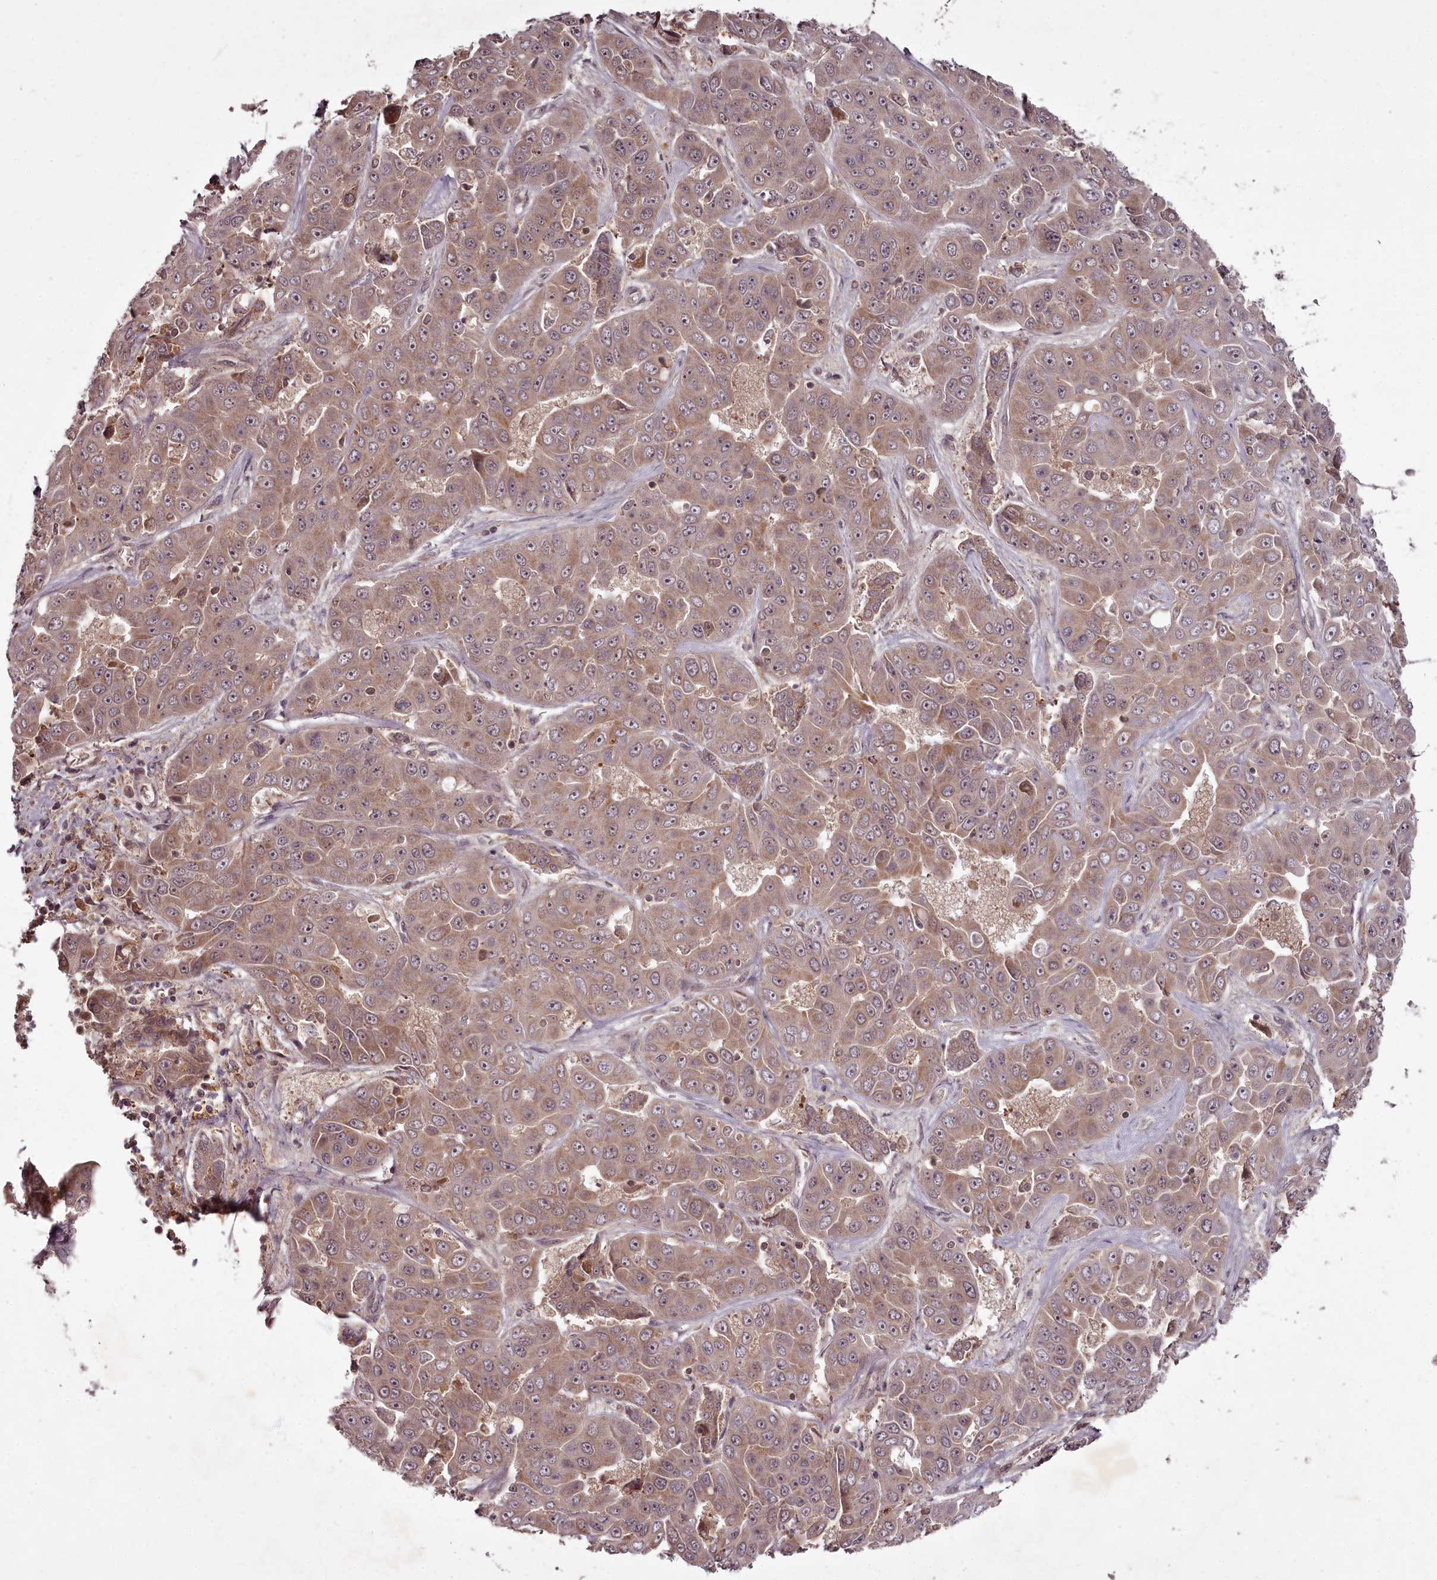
{"staining": {"intensity": "weak", "quantity": ">75%", "location": "cytoplasmic/membranous"}, "tissue": "liver cancer", "cell_type": "Tumor cells", "image_type": "cancer", "snomed": [{"axis": "morphology", "description": "Cholangiocarcinoma"}, {"axis": "topography", "description": "Liver"}], "caption": "A high-resolution photomicrograph shows immunohistochemistry staining of cholangiocarcinoma (liver), which demonstrates weak cytoplasmic/membranous staining in about >75% of tumor cells.", "gene": "PCBP2", "patient": {"sex": "female", "age": 52}}